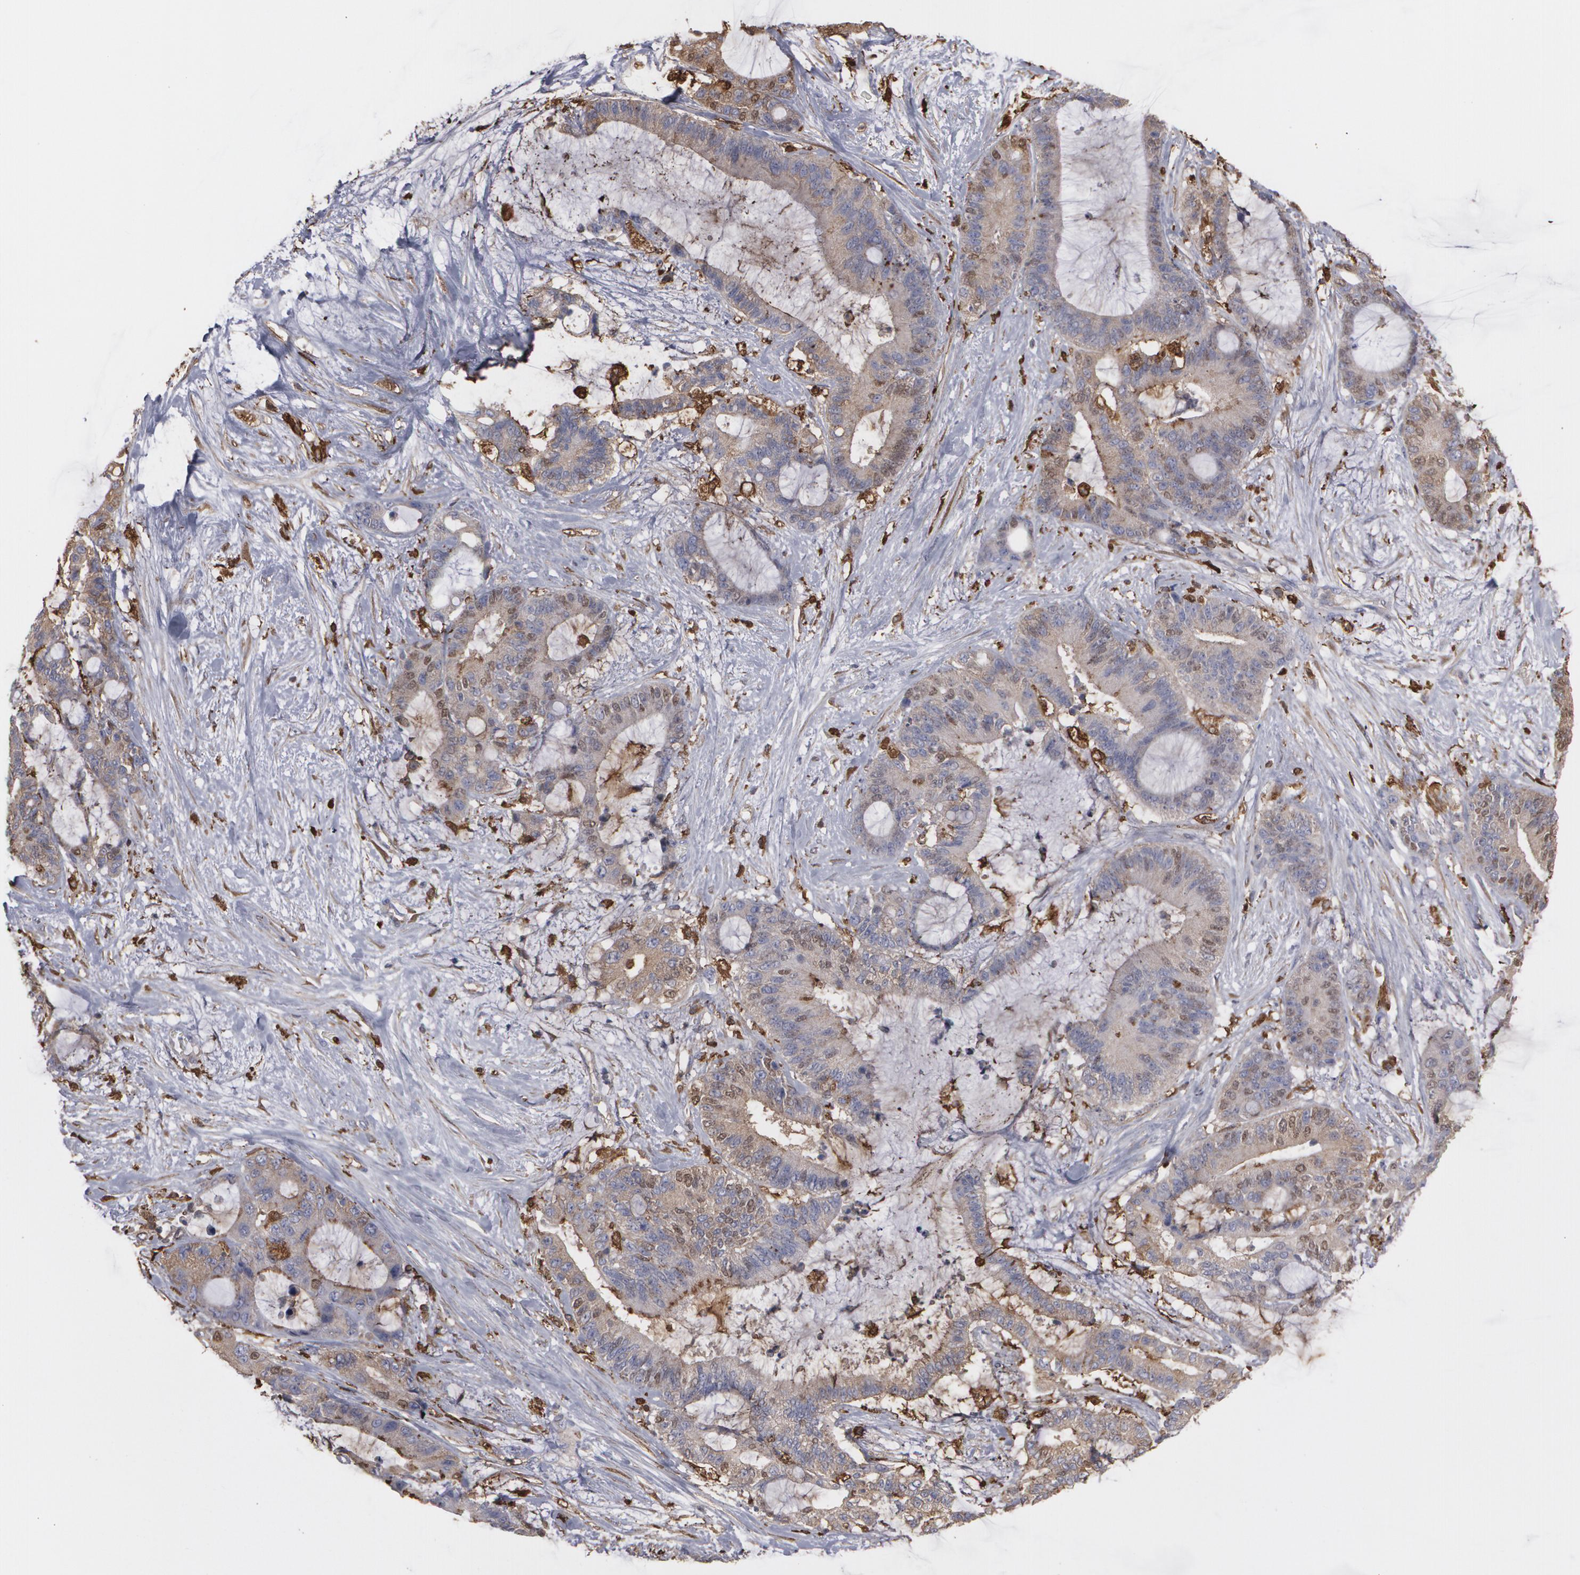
{"staining": {"intensity": "moderate", "quantity": ">75%", "location": "cytoplasmic/membranous"}, "tissue": "liver cancer", "cell_type": "Tumor cells", "image_type": "cancer", "snomed": [{"axis": "morphology", "description": "Cholangiocarcinoma"}, {"axis": "topography", "description": "Liver"}], "caption": "High-power microscopy captured an immunohistochemistry image of liver cancer (cholangiocarcinoma), revealing moderate cytoplasmic/membranous expression in approximately >75% of tumor cells.", "gene": "ODC1", "patient": {"sex": "female", "age": 73}}